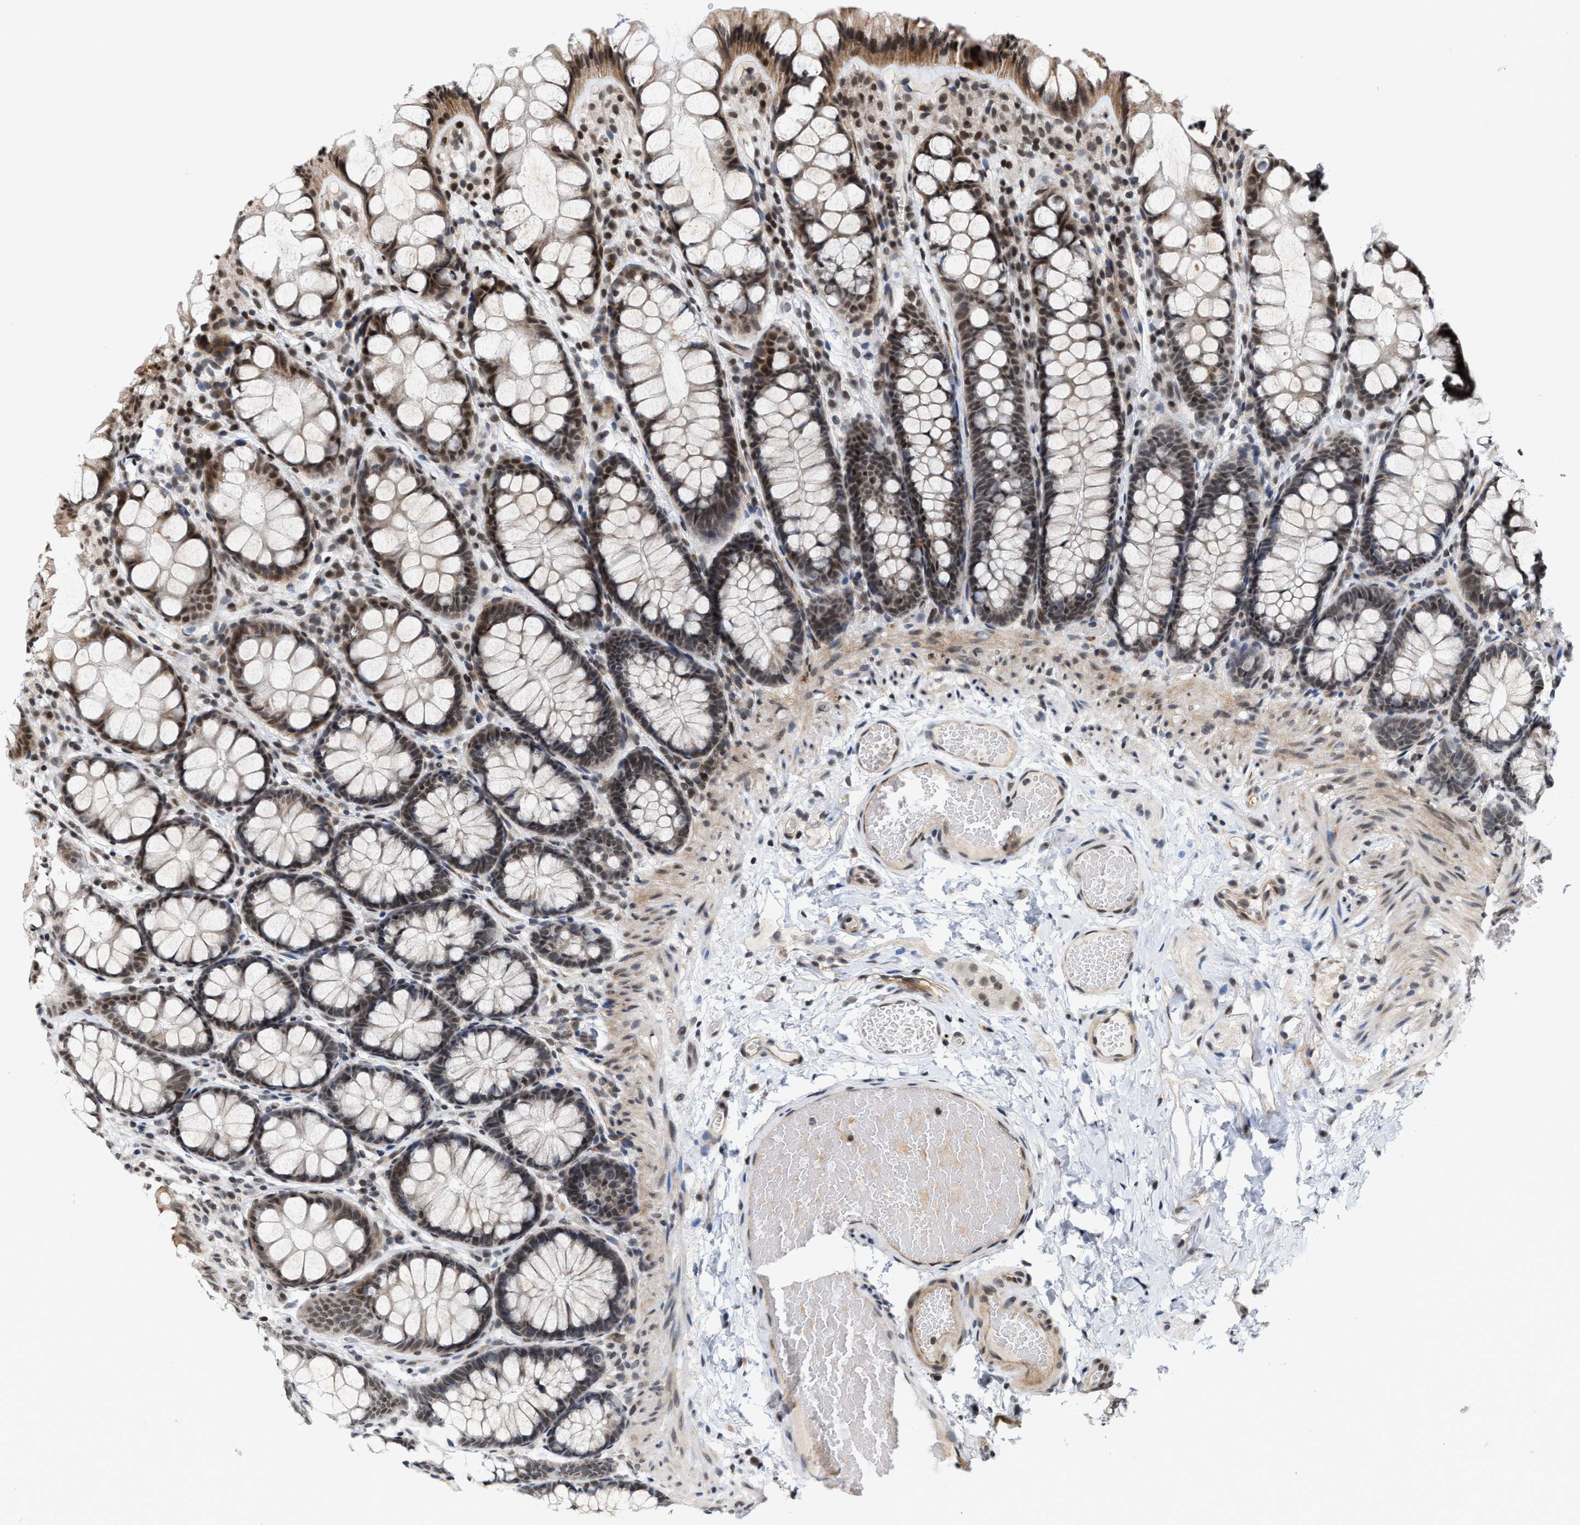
{"staining": {"intensity": "moderate", "quantity": "25%-75%", "location": "nuclear"}, "tissue": "colon", "cell_type": "Endothelial cells", "image_type": "normal", "snomed": [{"axis": "morphology", "description": "Normal tissue, NOS"}, {"axis": "topography", "description": "Colon"}], "caption": "The immunohistochemical stain shows moderate nuclear positivity in endothelial cells of benign colon.", "gene": "ANKRD6", "patient": {"sex": "male", "age": 47}}